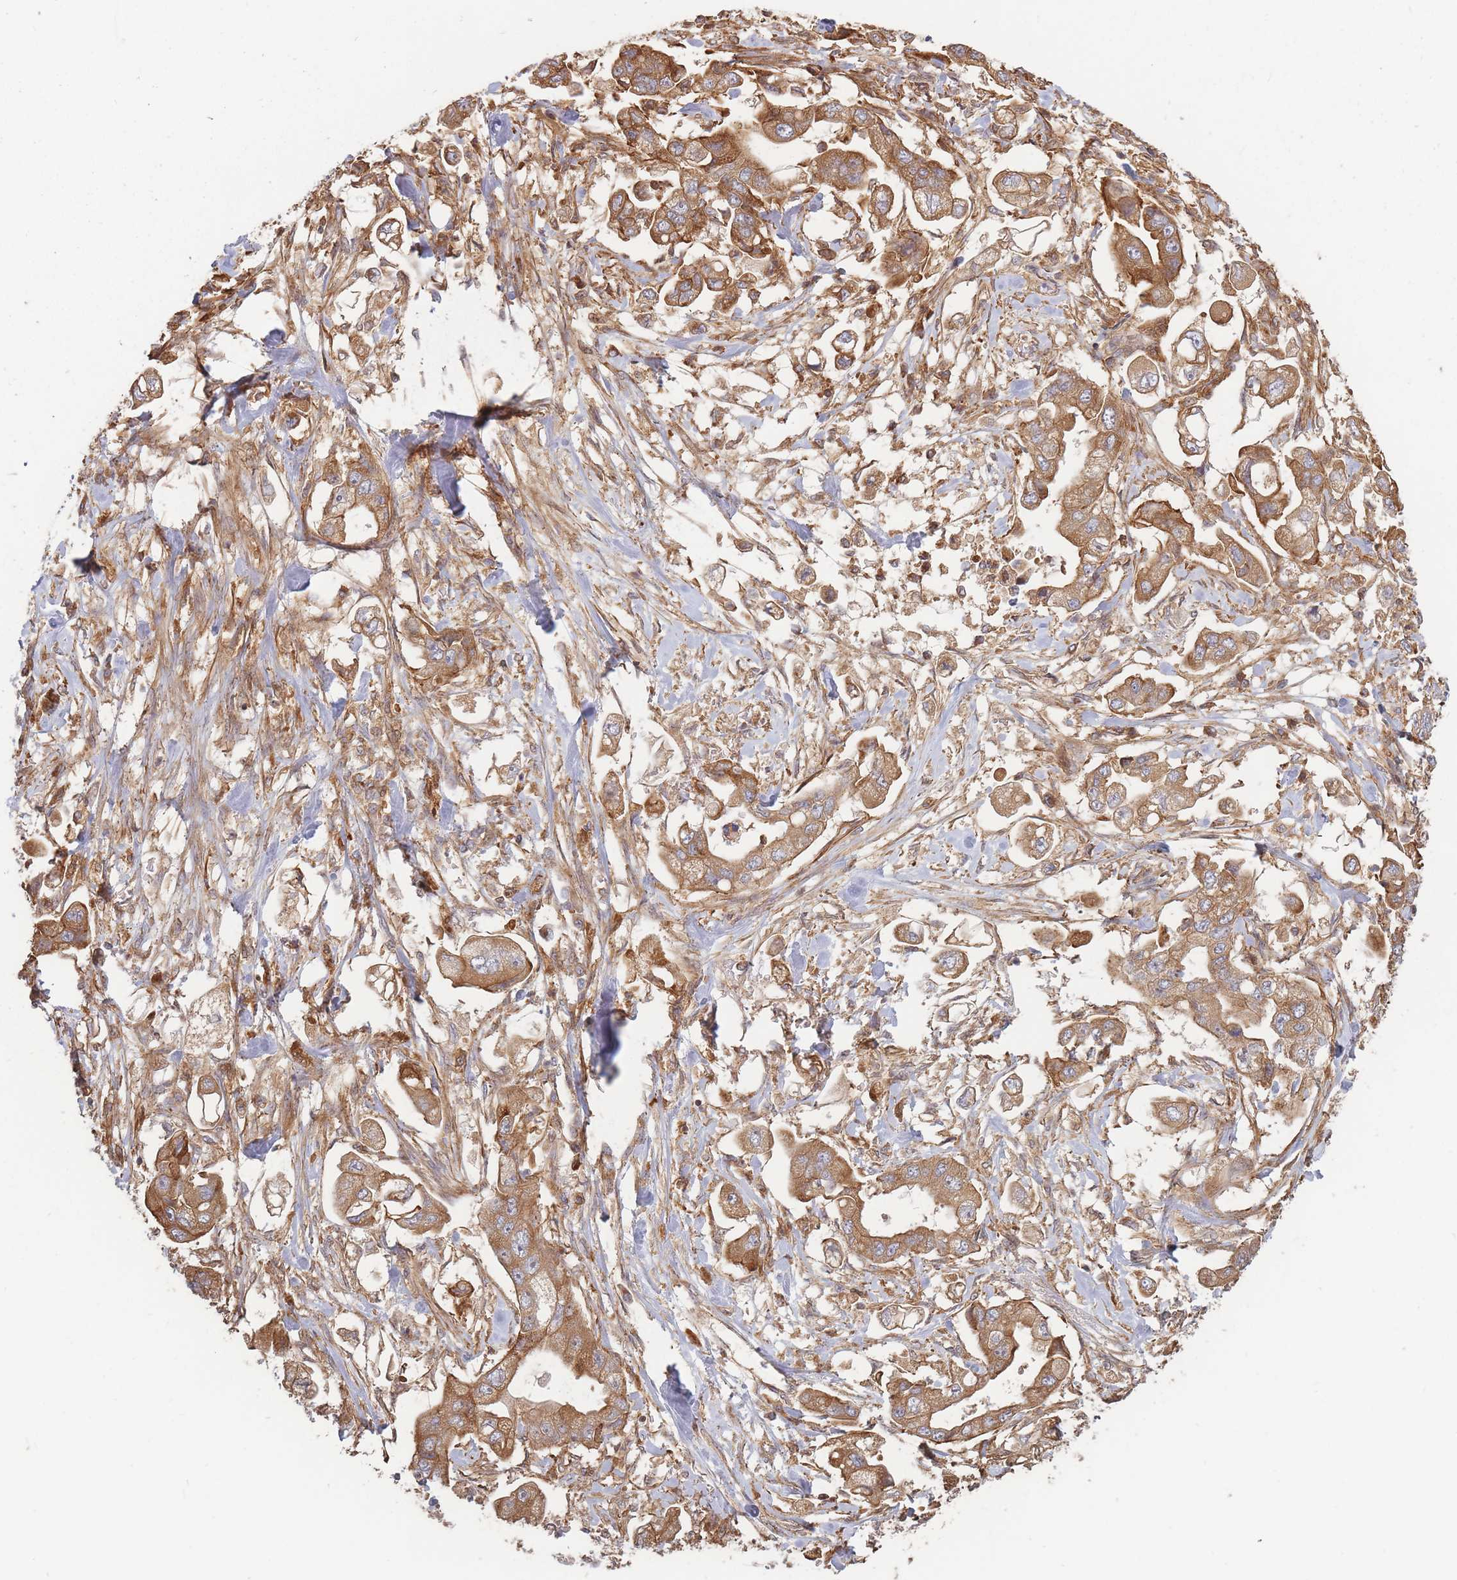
{"staining": {"intensity": "moderate", "quantity": ">75%", "location": "cytoplasmic/membranous"}, "tissue": "stomach cancer", "cell_type": "Tumor cells", "image_type": "cancer", "snomed": [{"axis": "morphology", "description": "Adenocarcinoma, NOS"}, {"axis": "topography", "description": "Stomach"}], "caption": "Immunohistochemical staining of stomach cancer (adenocarcinoma) shows moderate cytoplasmic/membranous protein expression in about >75% of tumor cells.", "gene": "RASSF2", "patient": {"sex": "male", "age": 62}}